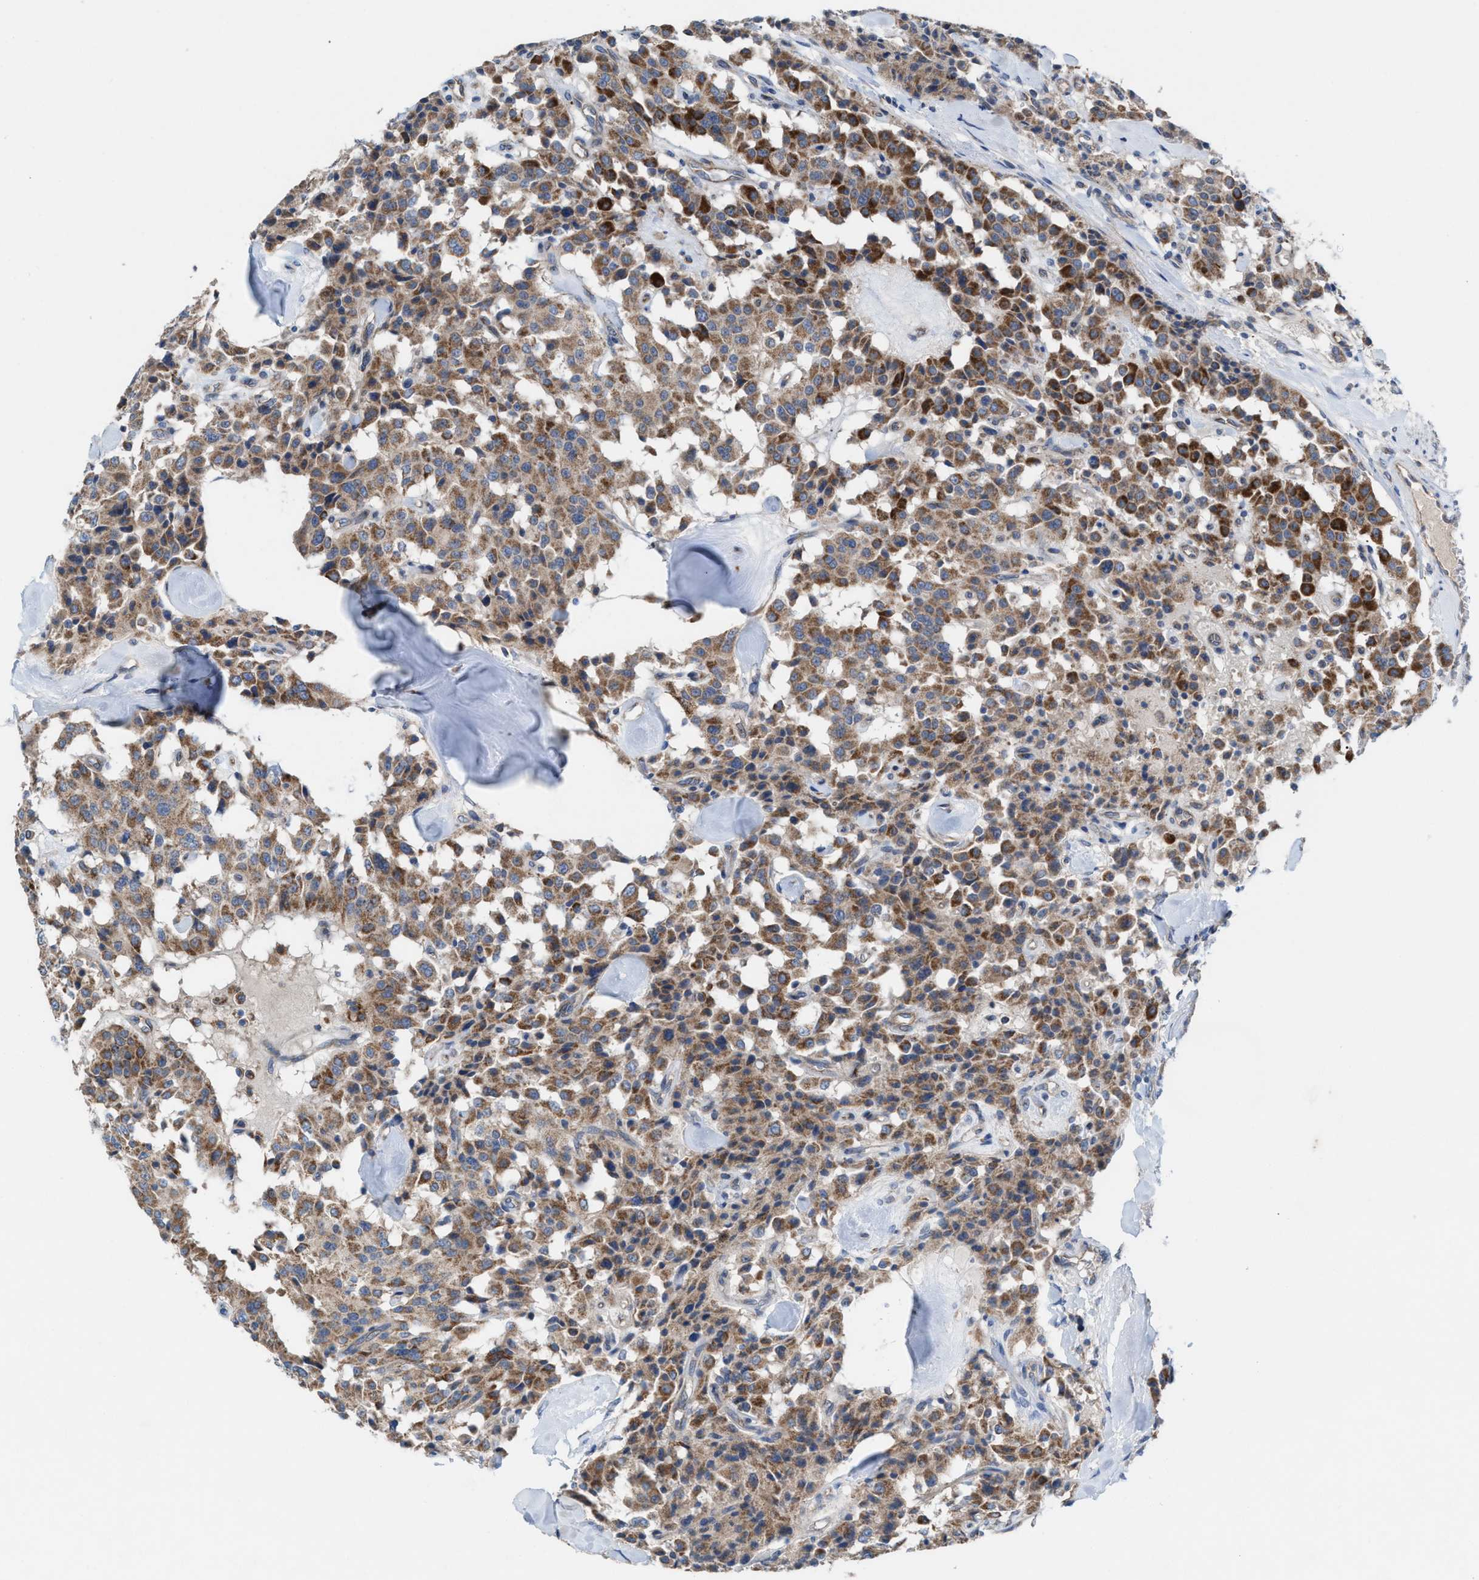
{"staining": {"intensity": "moderate", "quantity": ">75%", "location": "cytoplasmic/membranous"}, "tissue": "carcinoid", "cell_type": "Tumor cells", "image_type": "cancer", "snomed": [{"axis": "morphology", "description": "Carcinoid, malignant, NOS"}, {"axis": "topography", "description": "Lung"}], "caption": "Malignant carcinoid stained with DAB immunohistochemistry exhibits medium levels of moderate cytoplasmic/membranous staining in about >75% of tumor cells.", "gene": "MRM1", "patient": {"sex": "male", "age": 30}}